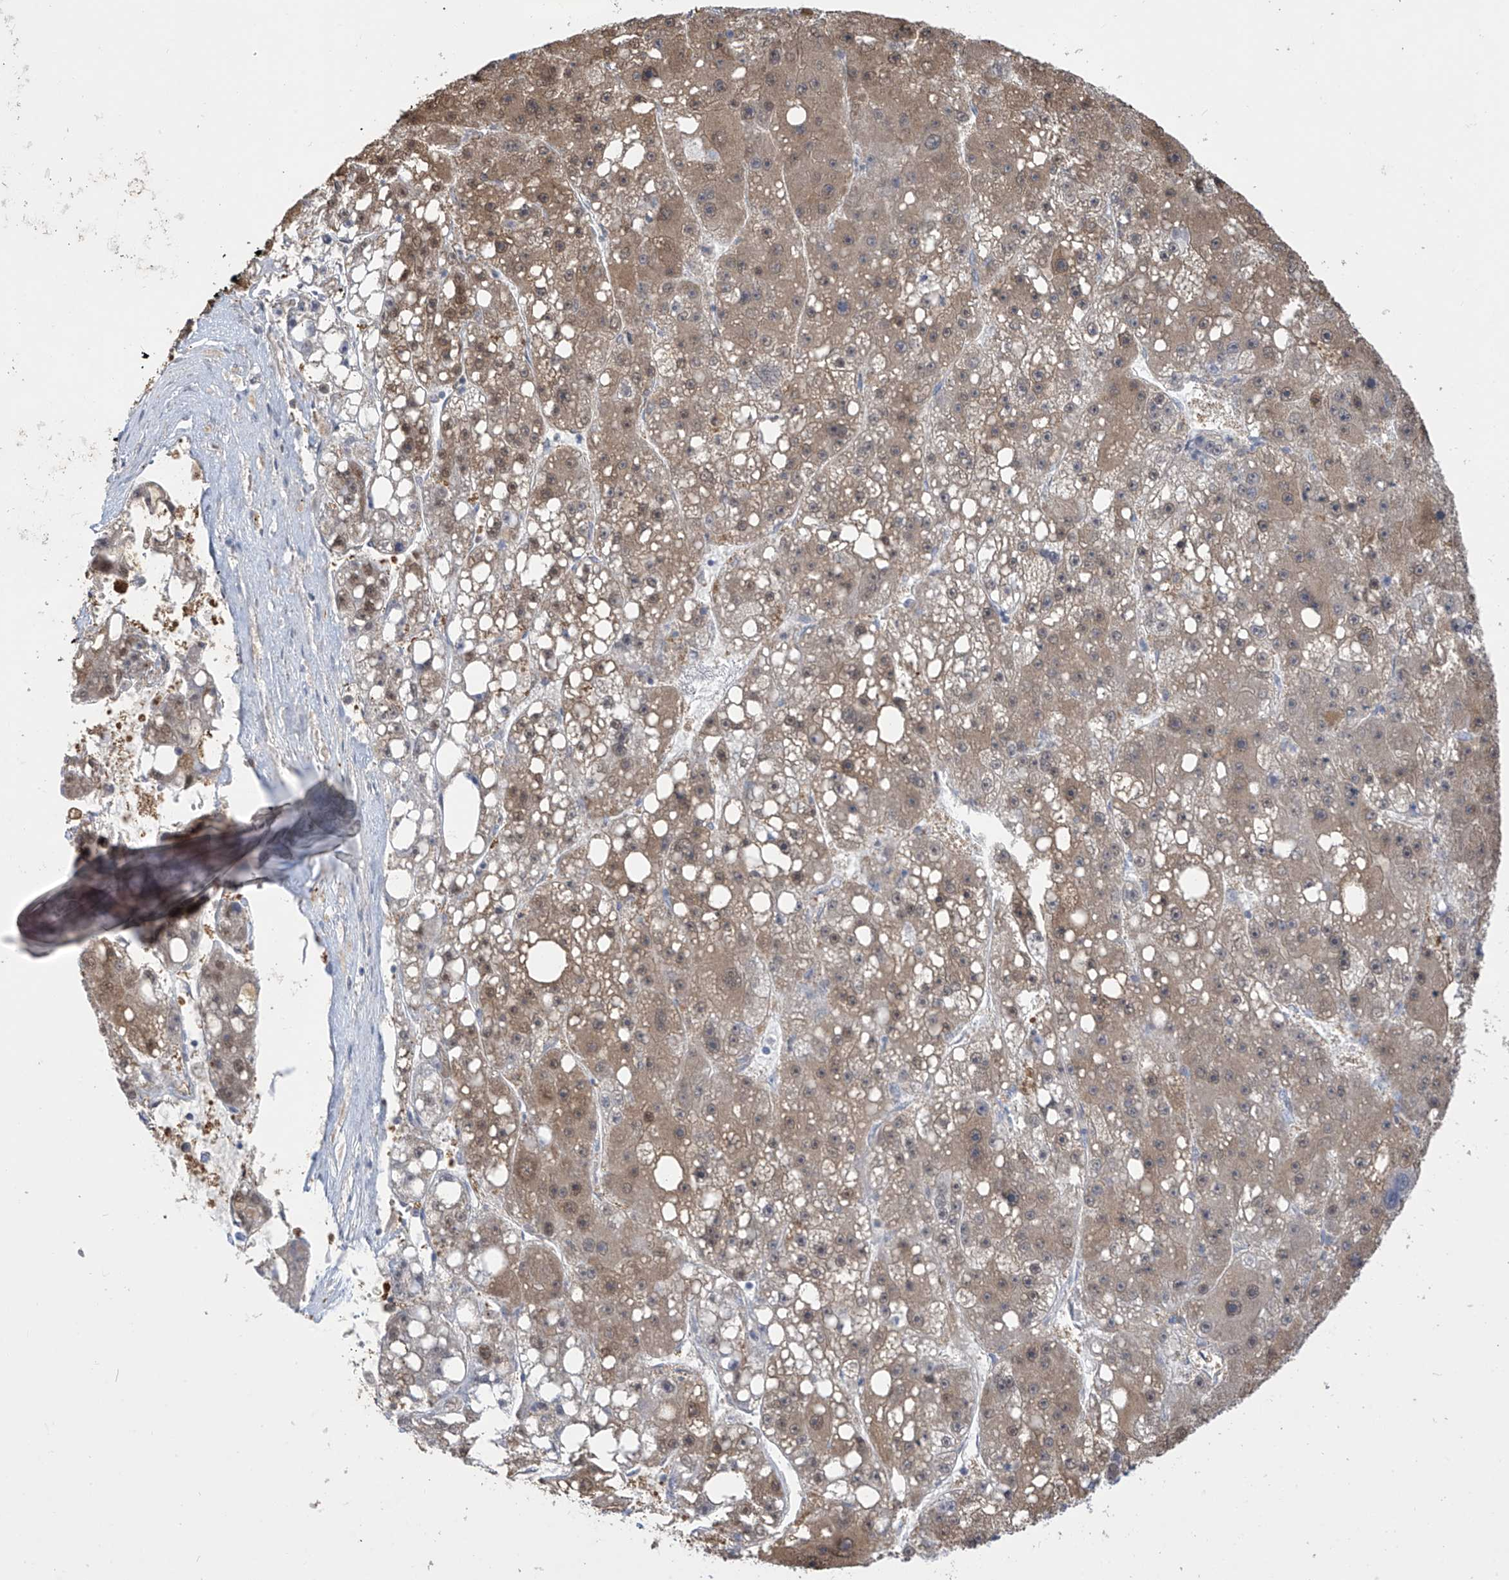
{"staining": {"intensity": "moderate", "quantity": ">75%", "location": "cytoplasmic/membranous,nuclear"}, "tissue": "liver cancer", "cell_type": "Tumor cells", "image_type": "cancer", "snomed": [{"axis": "morphology", "description": "Carcinoma, Hepatocellular, NOS"}, {"axis": "topography", "description": "Liver"}], "caption": "Moderate cytoplasmic/membranous and nuclear staining is present in about >75% of tumor cells in liver cancer.", "gene": "IDH1", "patient": {"sex": "female", "age": 61}}